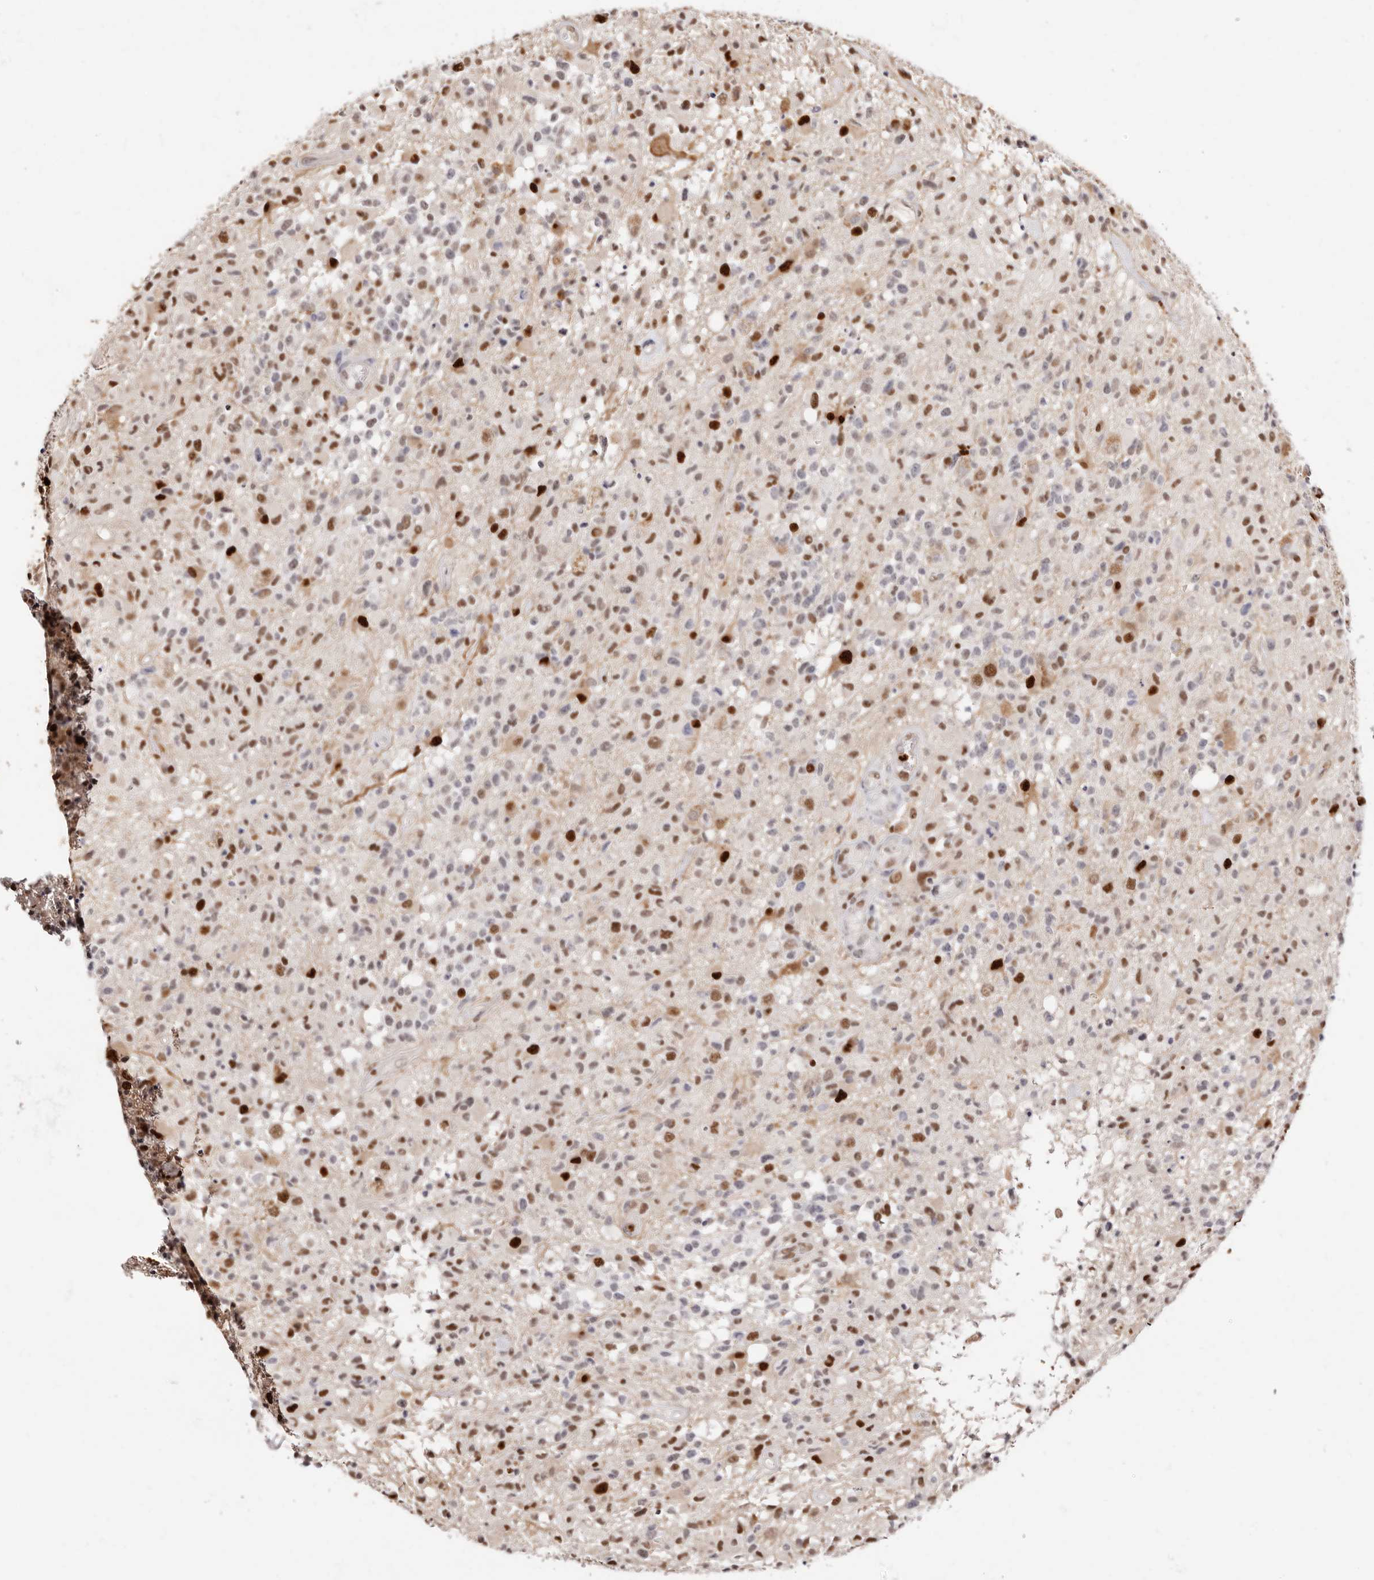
{"staining": {"intensity": "moderate", "quantity": "25%-75%", "location": "nuclear"}, "tissue": "glioma", "cell_type": "Tumor cells", "image_type": "cancer", "snomed": [{"axis": "morphology", "description": "Glioma, malignant, High grade"}, {"axis": "morphology", "description": "Glioblastoma, NOS"}, {"axis": "topography", "description": "Brain"}], "caption": "Human glioblastoma stained for a protein (brown) demonstrates moderate nuclear positive positivity in about 25%-75% of tumor cells.", "gene": "TKT", "patient": {"sex": "male", "age": 60}}